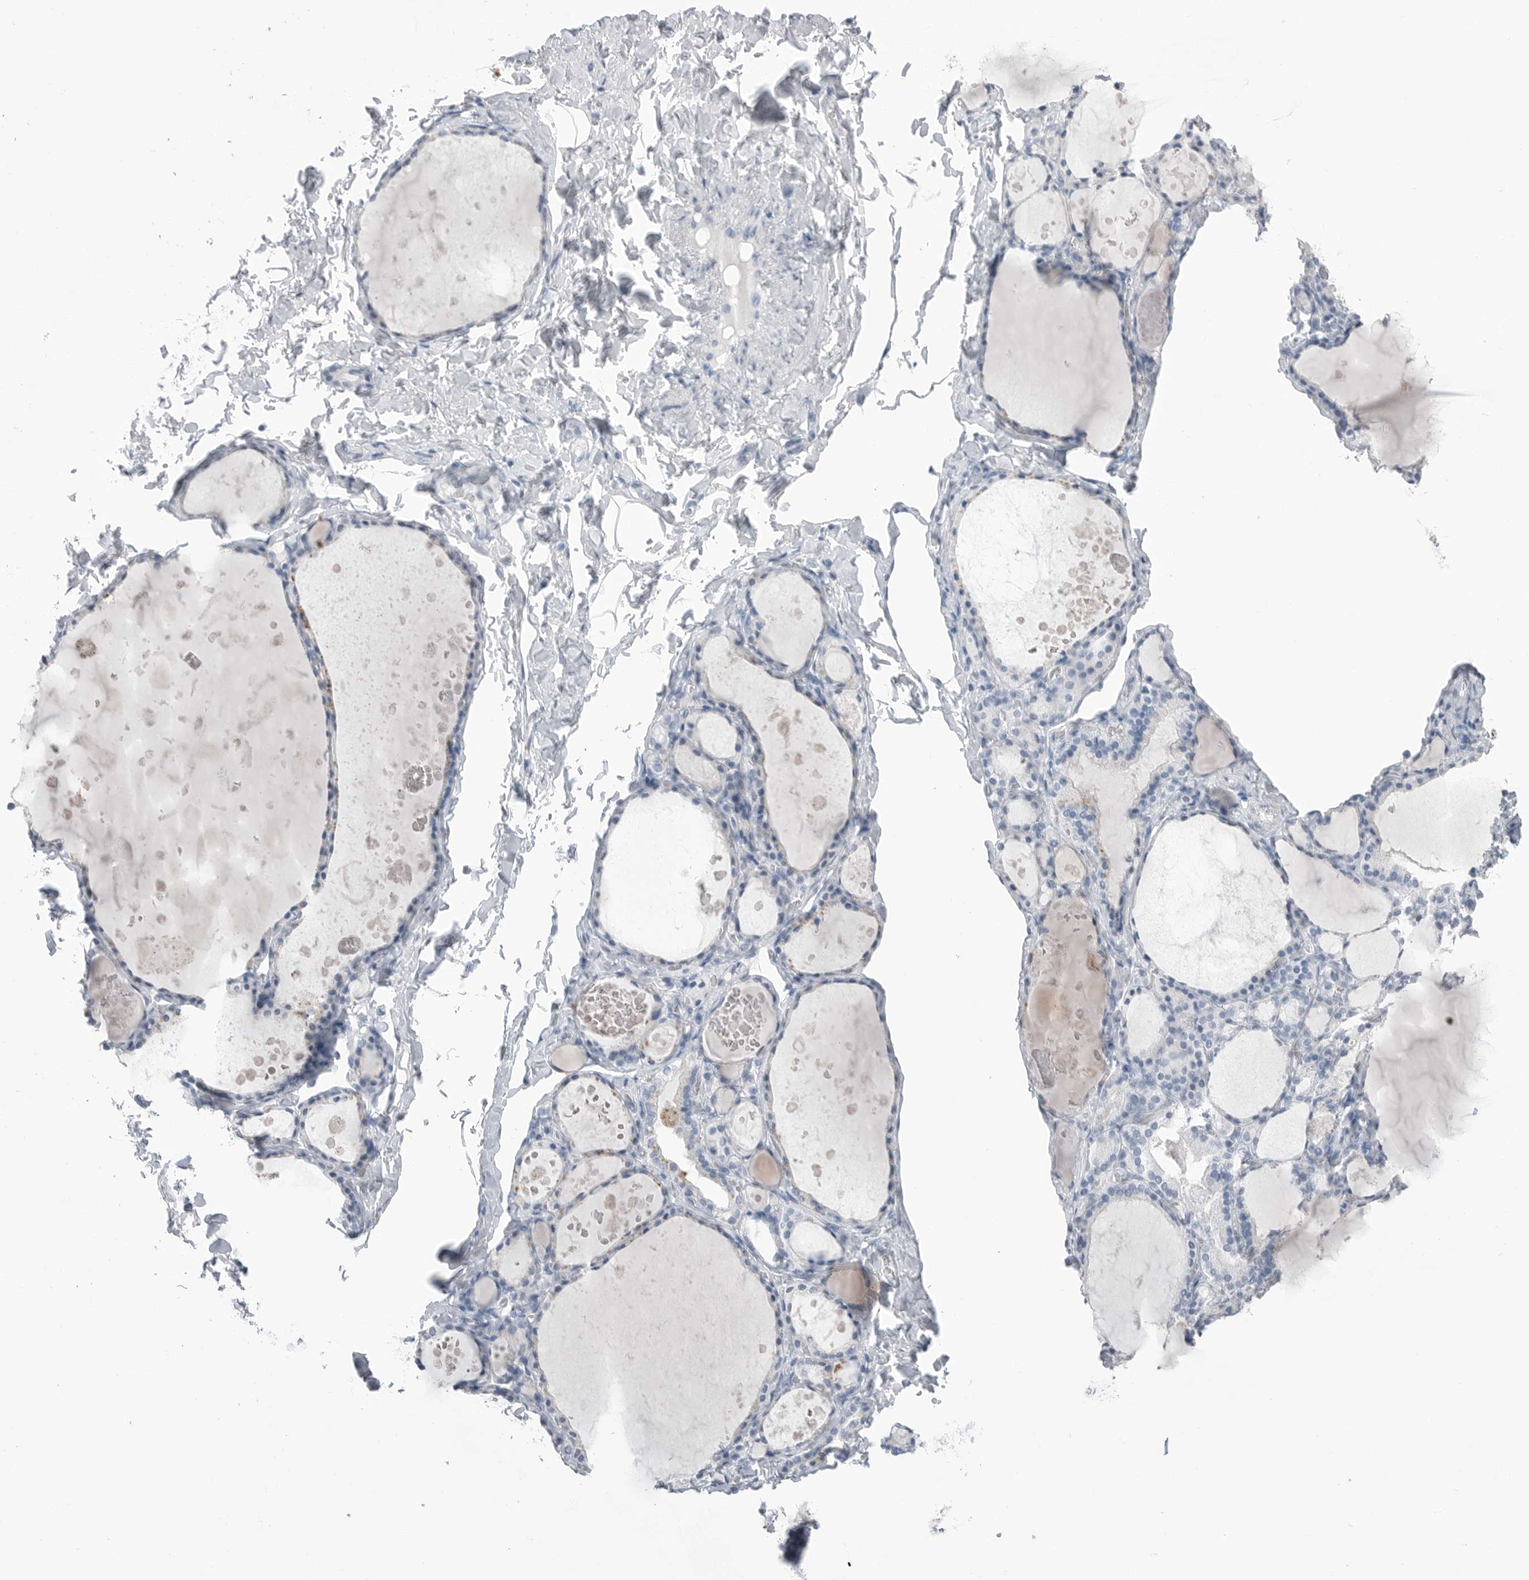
{"staining": {"intensity": "negative", "quantity": "none", "location": "none"}, "tissue": "thyroid gland", "cell_type": "Glandular cells", "image_type": "normal", "snomed": [{"axis": "morphology", "description": "Normal tissue, NOS"}, {"axis": "topography", "description": "Thyroid gland"}], "caption": "The micrograph reveals no staining of glandular cells in normal thyroid gland.", "gene": "ABHD12", "patient": {"sex": "male", "age": 56}}